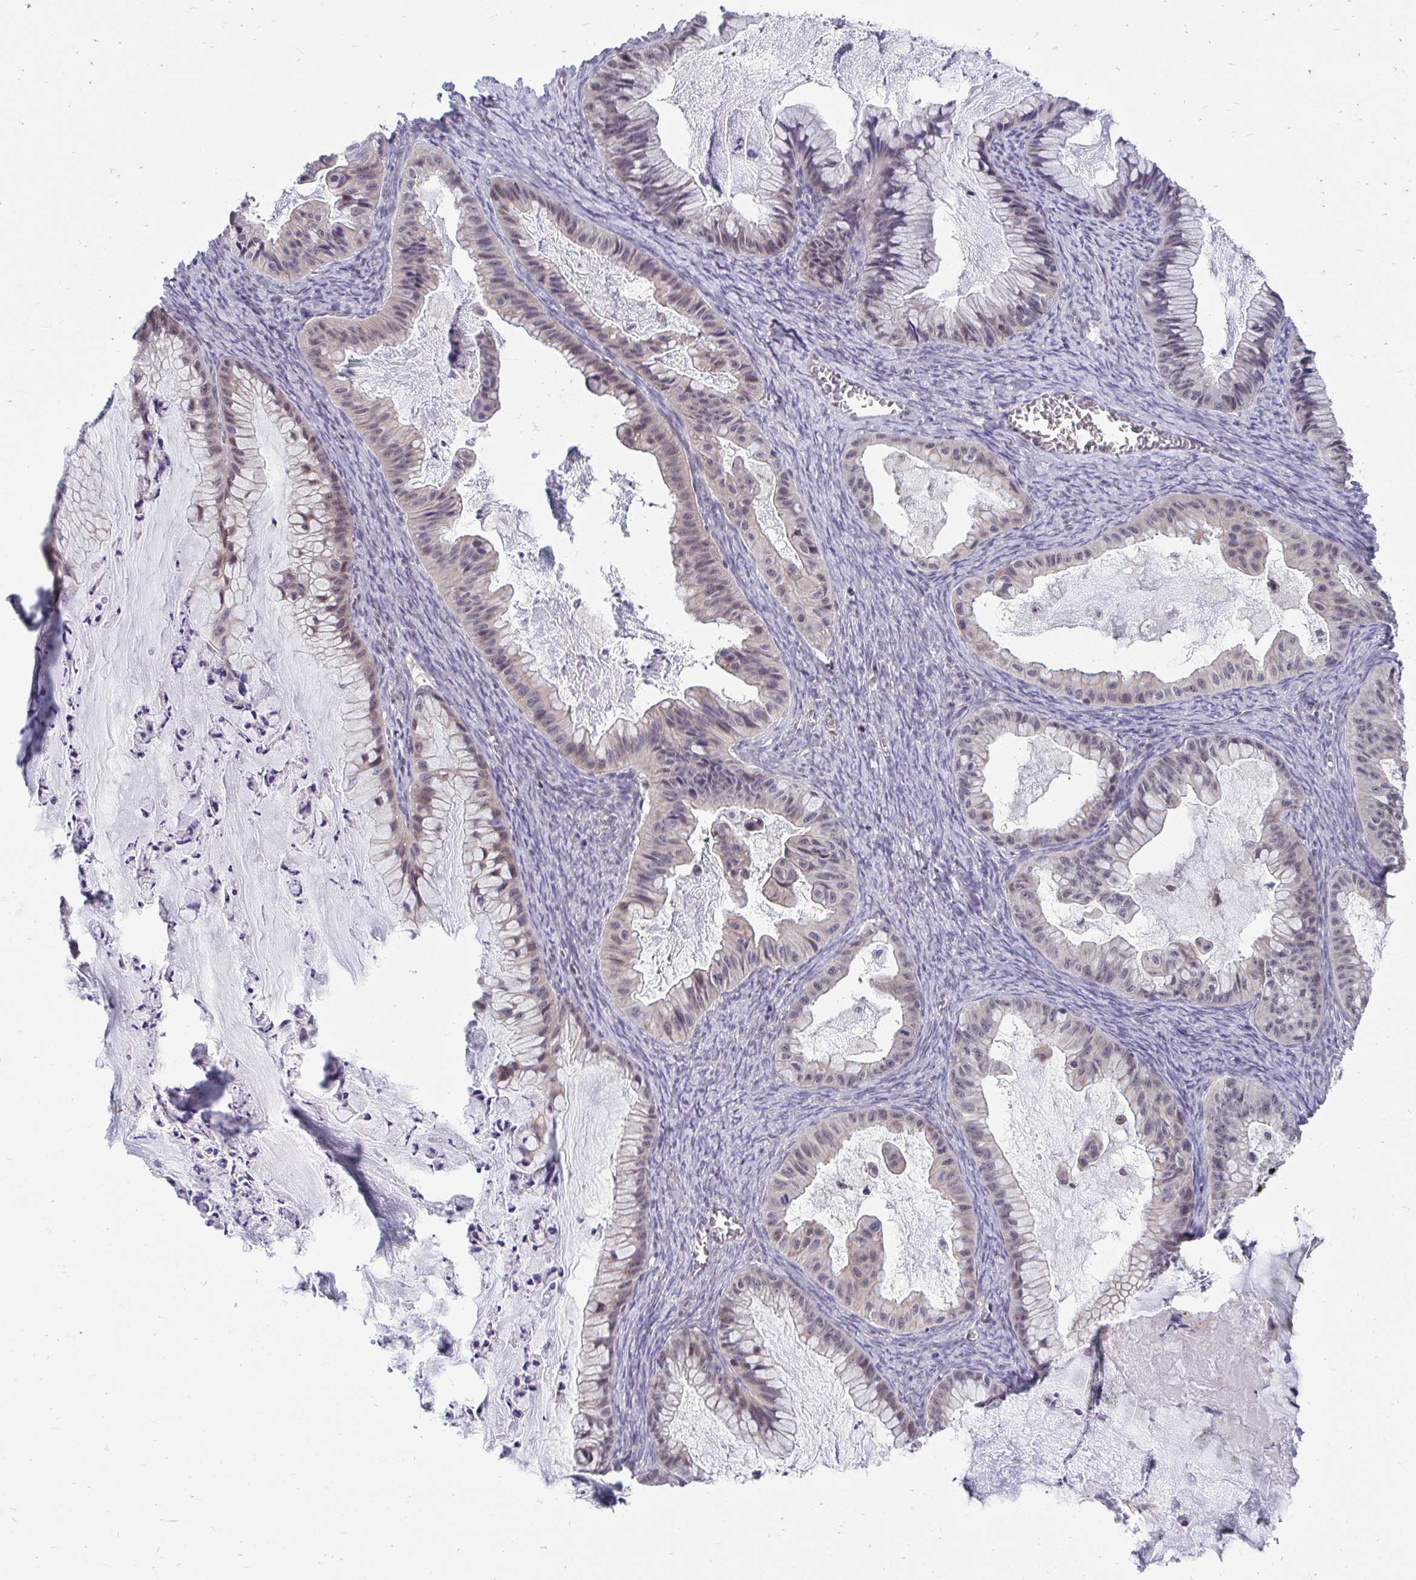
{"staining": {"intensity": "negative", "quantity": "none", "location": "none"}, "tissue": "ovarian cancer", "cell_type": "Tumor cells", "image_type": "cancer", "snomed": [{"axis": "morphology", "description": "Cystadenocarcinoma, mucinous, NOS"}, {"axis": "topography", "description": "Ovary"}], "caption": "There is no significant expression in tumor cells of ovarian cancer (mucinous cystadenocarcinoma).", "gene": "MROH8", "patient": {"sex": "female", "age": 72}}